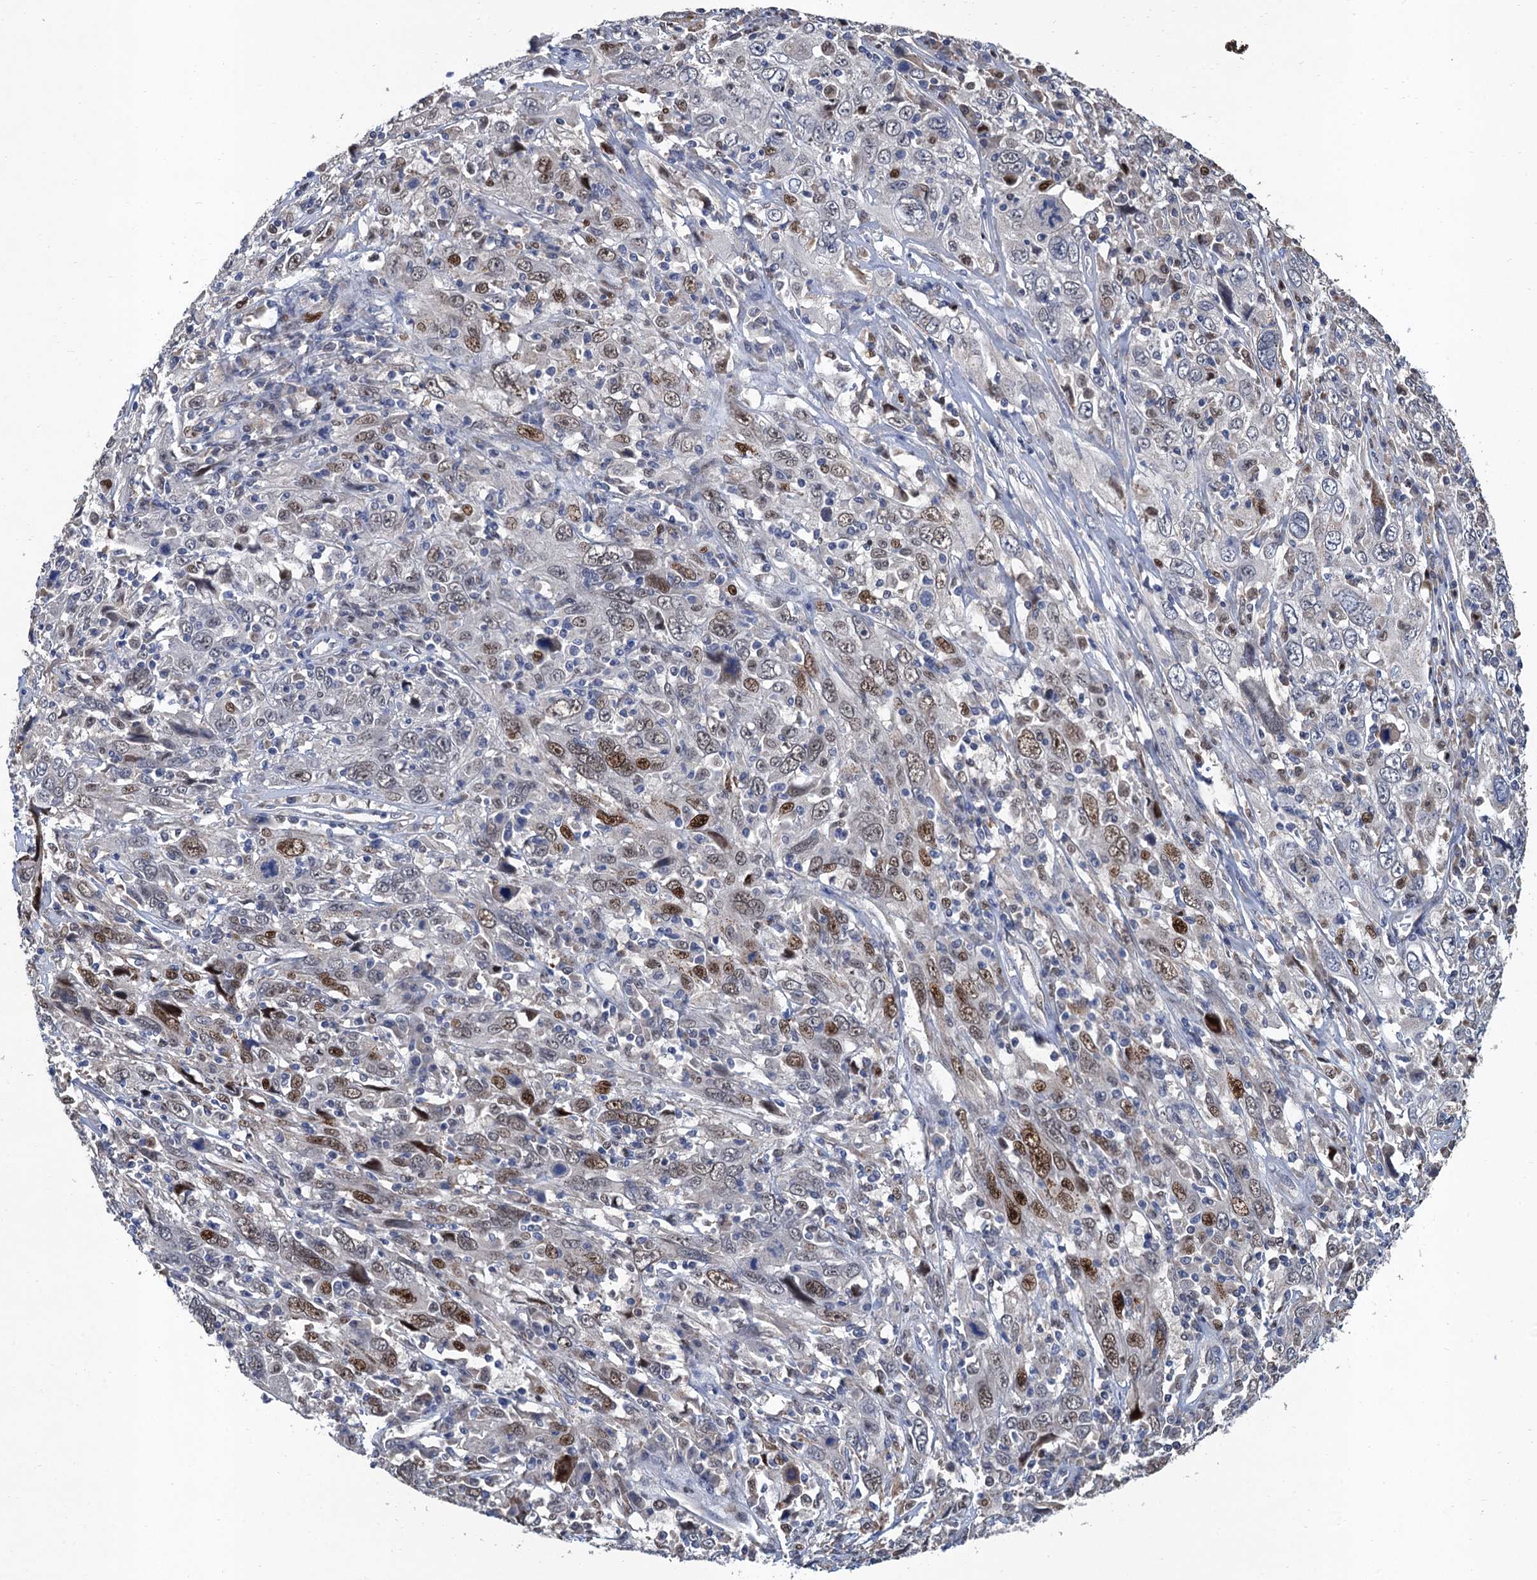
{"staining": {"intensity": "moderate", "quantity": "25%-75%", "location": "nuclear"}, "tissue": "cervical cancer", "cell_type": "Tumor cells", "image_type": "cancer", "snomed": [{"axis": "morphology", "description": "Squamous cell carcinoma, NOS"}, {"axis": "topography", "description": "Cervix"}], "caption": "Moderate nuclear staining for a protein is present in approximately 25%-75% of tumor cells of cervical cancer using IHC.", "gene": "TSEN34", "patient": {"sex": "female", "age": 46}}